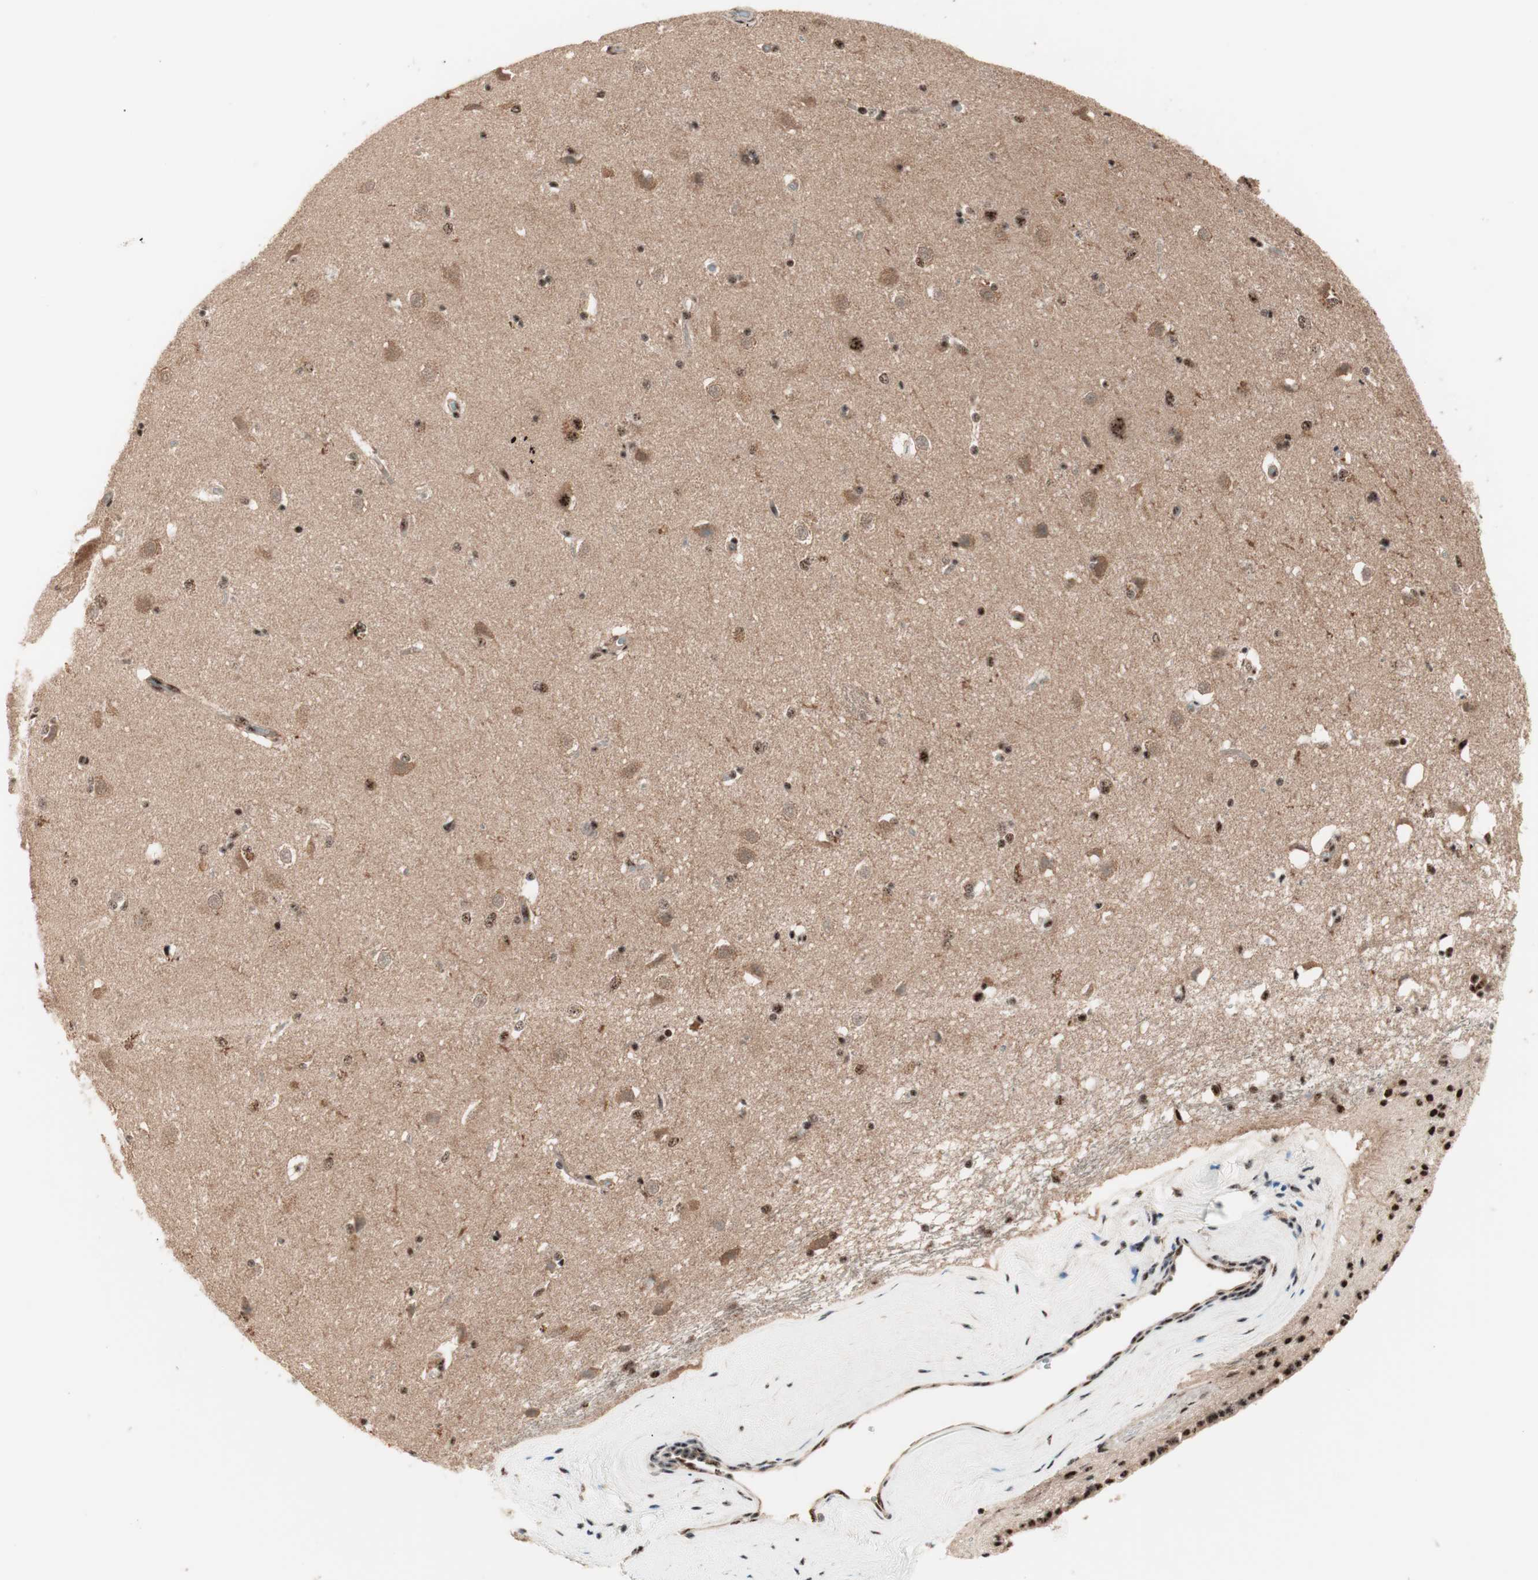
{"staining": {"intensity": "strong", "quantity": ">75%", "location": "nuclear"}, "tissue": "caudate", "cell_type": "Glial cells", "image_type": "normal", "snomed": [{"axis": "morphology", "description": "Normal tissue, NOS"}, {"axis": "topography", "description": "Lateral ventricle wall"}], "caption": "Immunohistochemistry micrograph of benign caudate: caudate stained using immunohistochemistry (IHC) shows high levels of strong protein expression localized specifically in the nuclear of glial cells, appearing as a nuclear brown color.", "gene": "NR5A2", "patient": {"sex": "female", "age": 19}}